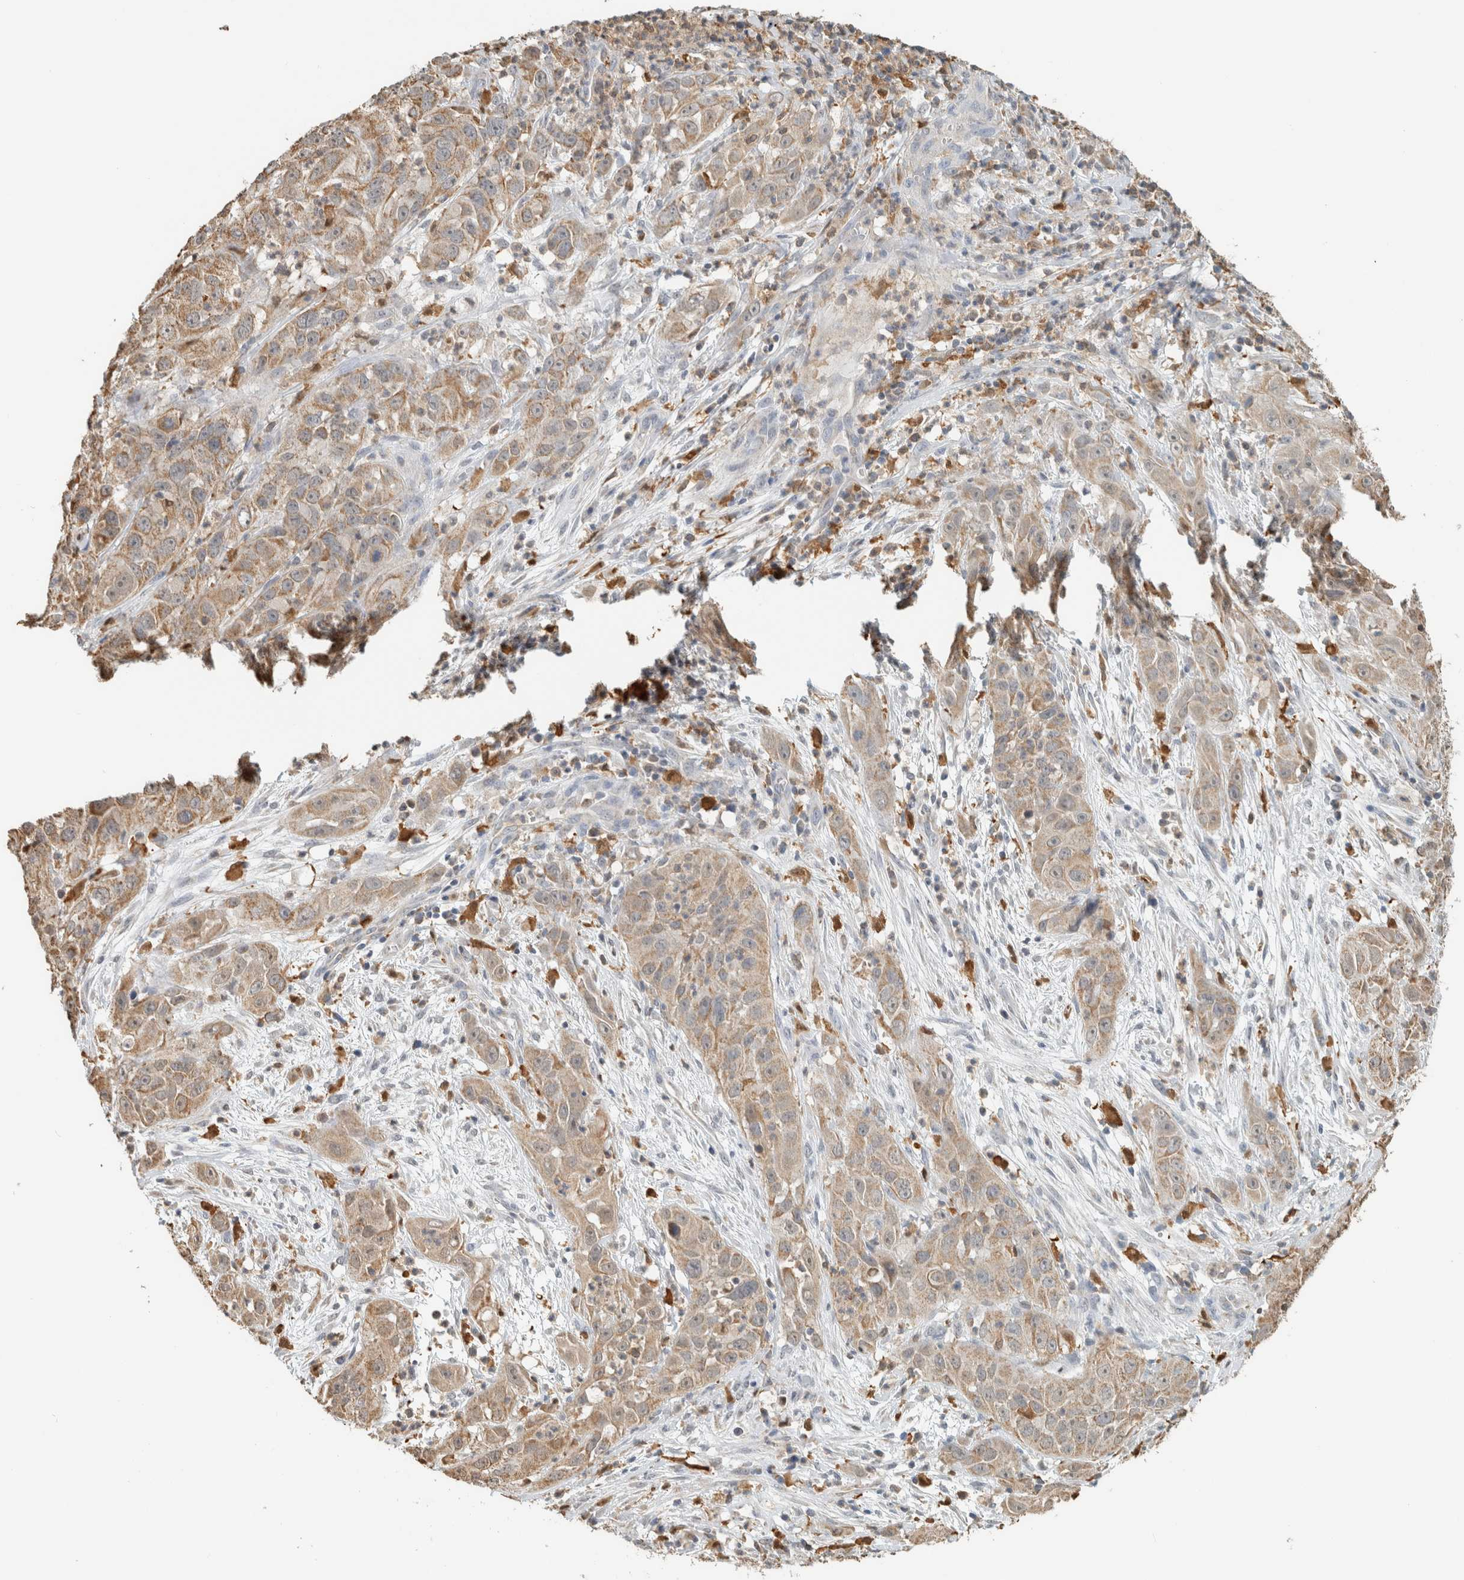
{"staining": {"intensity": "weak", "quantity": ">75%", "location": "cytoplasmic/membranous"}, "tissue": "cervical cancer", "cell_type": "Tumor cells", "image_type": "cancer", "snomed": [{"axis": "morphology", "description": "Squamous cell carcinoma, NOS"}, {"axis": "topography", "description": "Cervix"}], "caption": "Protein staining by immunohistochemistry displays weak cytoplasmic/membranous expression in approximately >75% of tumor cells in cervical squamous cell carcinoma.", "gene": "CAPG", "patient": {"sex": "female", "age": 32}}